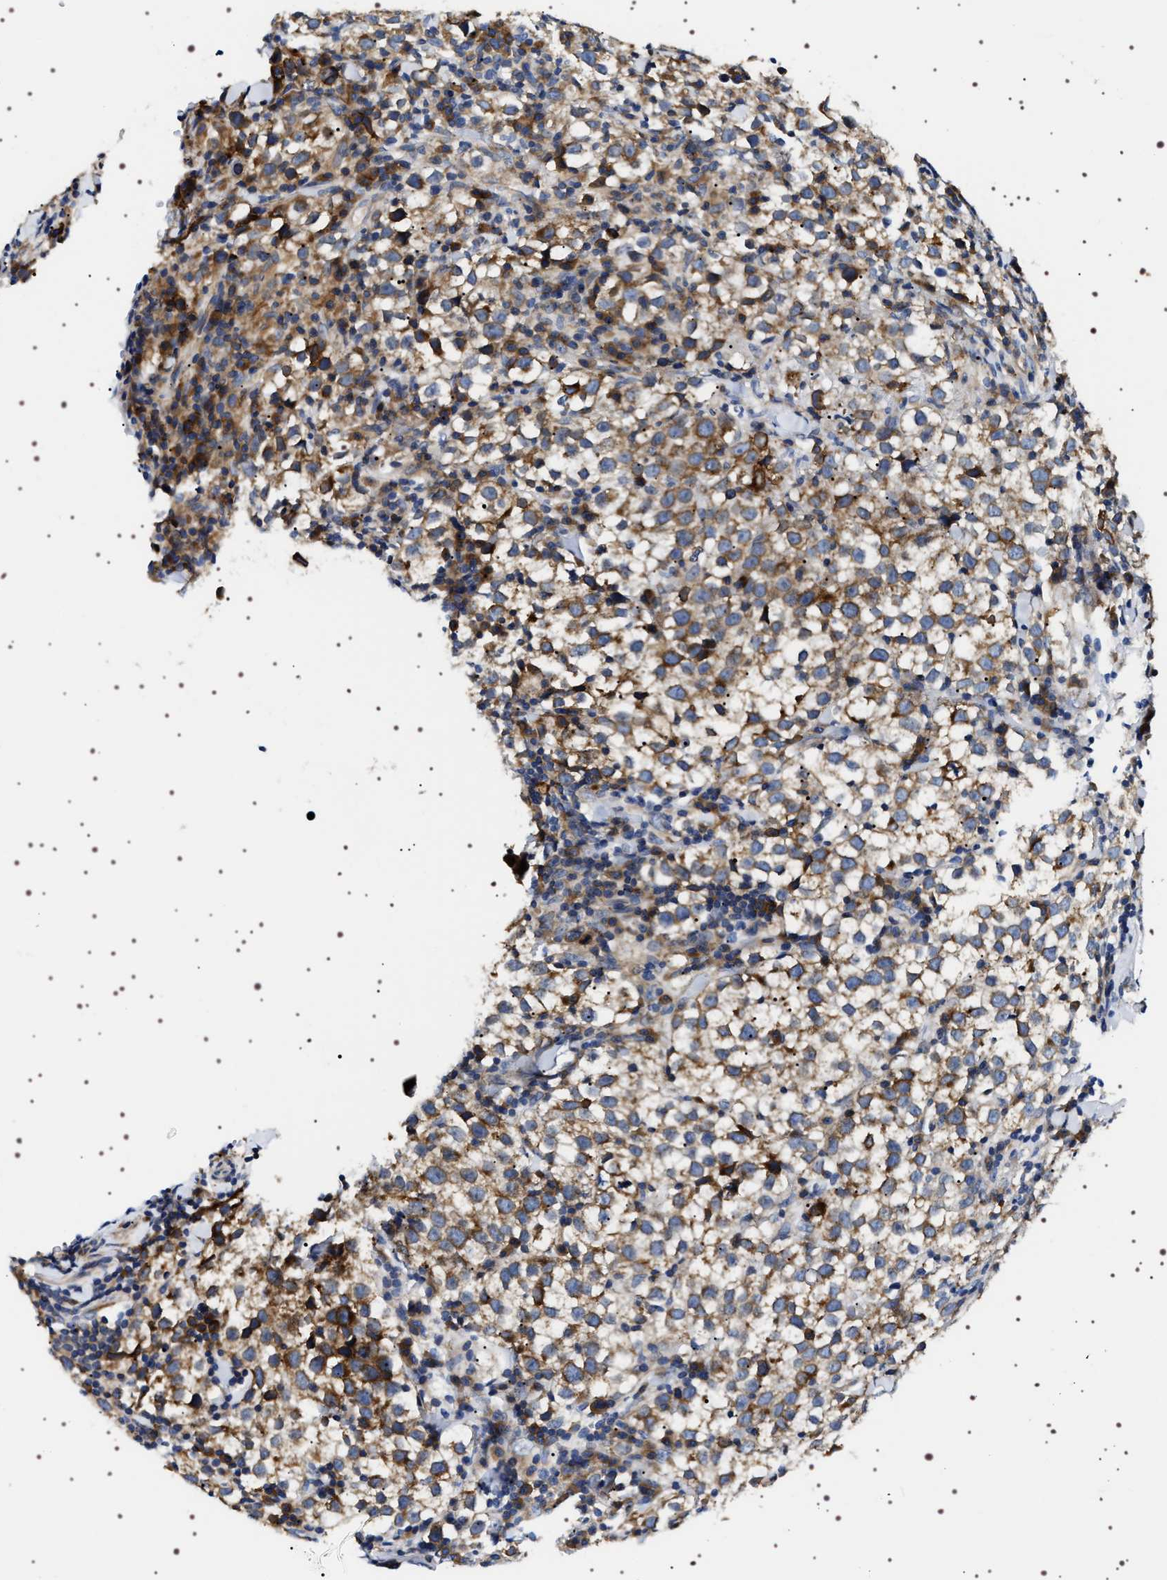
{"staining": {"intensity": "moderate", "quantity": ">75%", "location": "cytoplasmic/membranous"}, "tissue": "testis cancer", "cell_type": "Tumor cells", "image_type": "cancer", "snomed": [{"axis": "morphology", "description": "Seminoma, NOS"}, {"axis": "morphology", "description": "Carcinoma, Embryonal, NOS"}, {"axis": "topography", "description": "Testis"}], "caption": "Protein staining of embryonal carcinoma (testis) tissue reveals moderate cytoplasmic/membranous expression in approximately >75% of tumor cells.", "gene": "SQLE", "patient": {"sex": "male", "age": 36}}